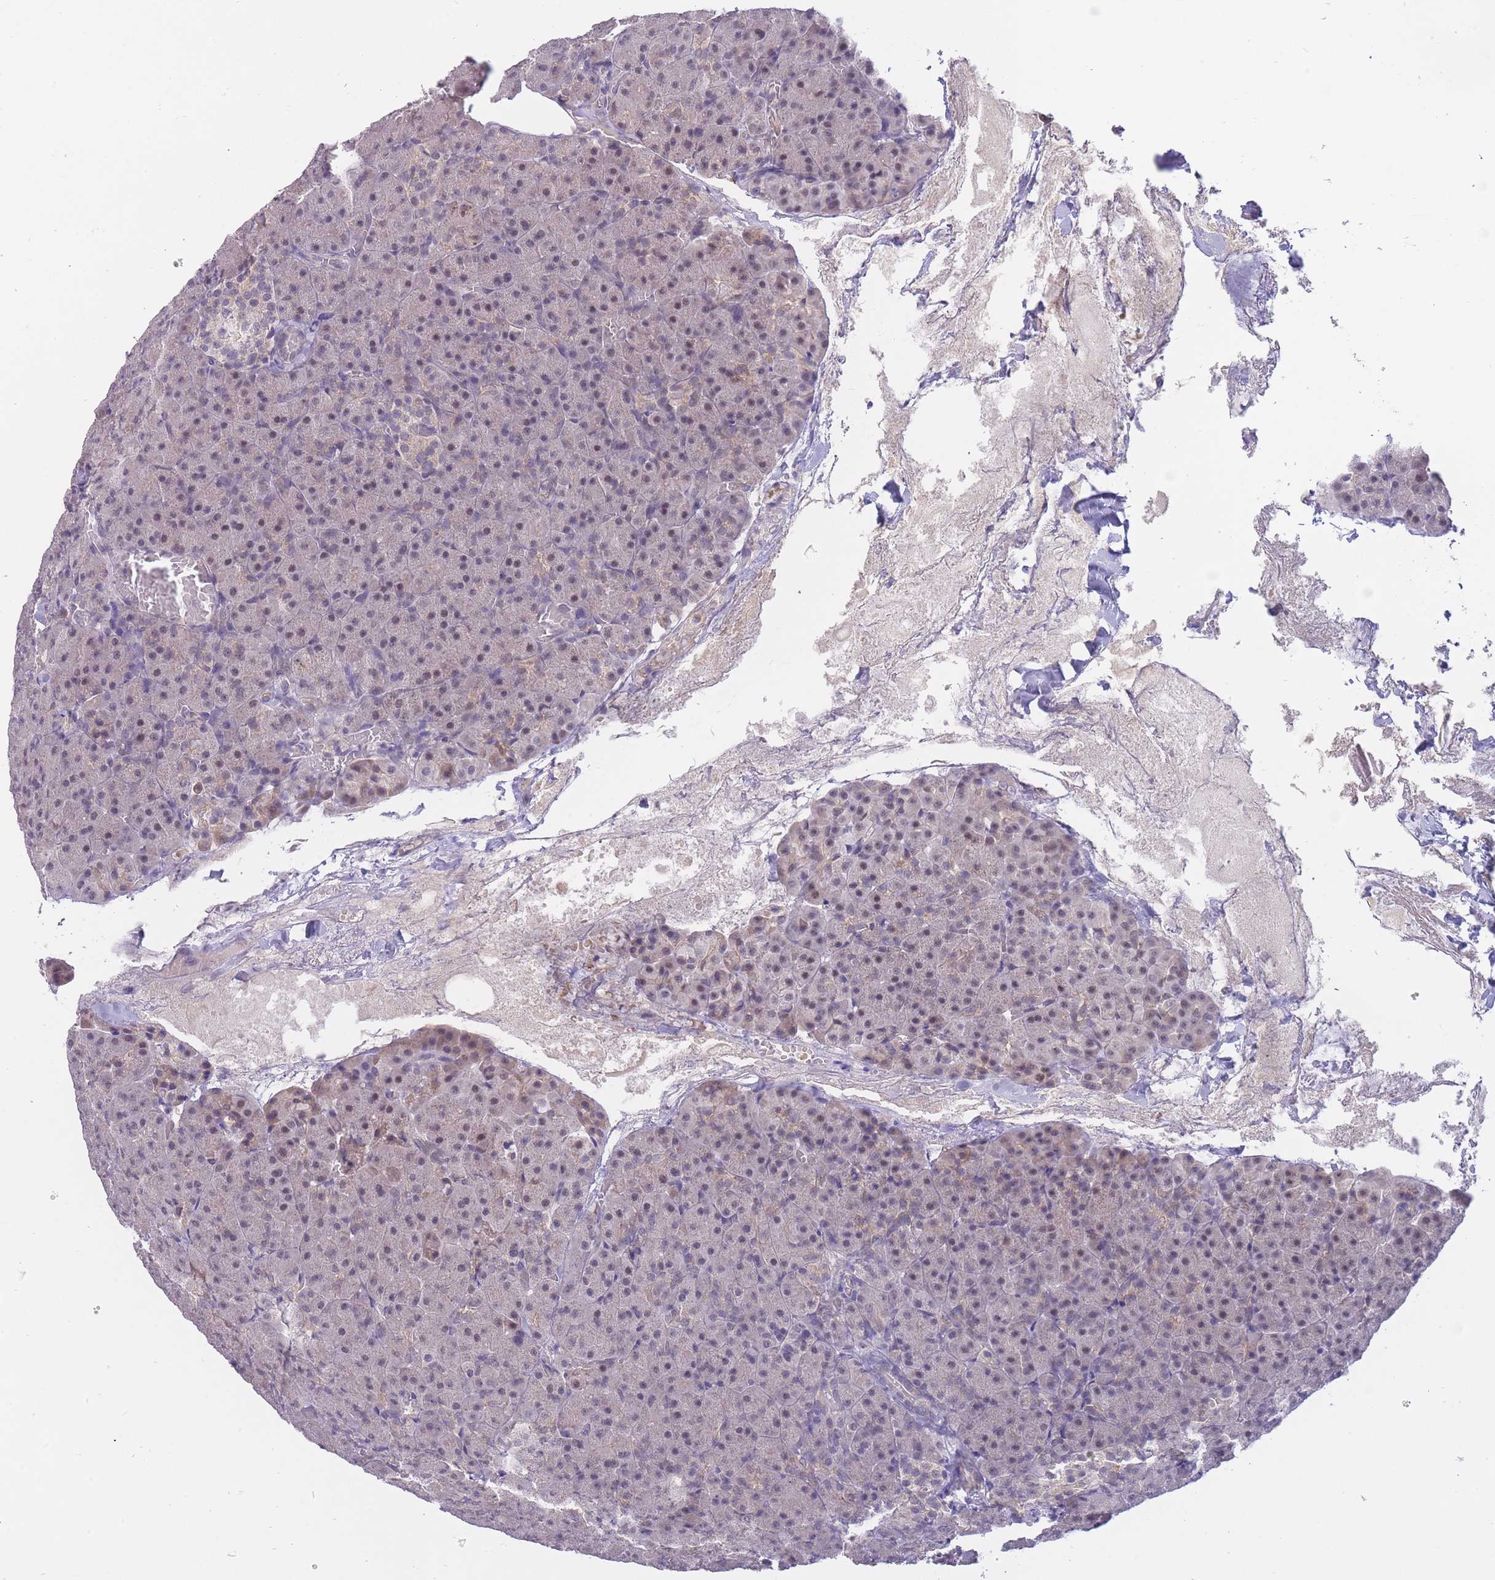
{"staining": {"intensity": "weak", "quantity": "25%-75%", "location": "cytoplasmic/membranous,nuclear"}, "tissue": "pancreas", "cell_type": "Exocrine glandular cells", "image_type": "normal", "snomed": [{"axis": "morphology", "description": "Normal tissue, NOS"}, {"axis": "topography", "description": "Pancreas"}], "caption": "DAB (3,3'-diaminobenzidine) immunohistochemical staining of benign human pancreas displays weak cytoplasmic/membranous,nuclear protein positivity in approximately 25%-75% of exocrine glandular cells.", "gene": "GOLGA6L1", "patient": {"sex": "female", "age": 74}}